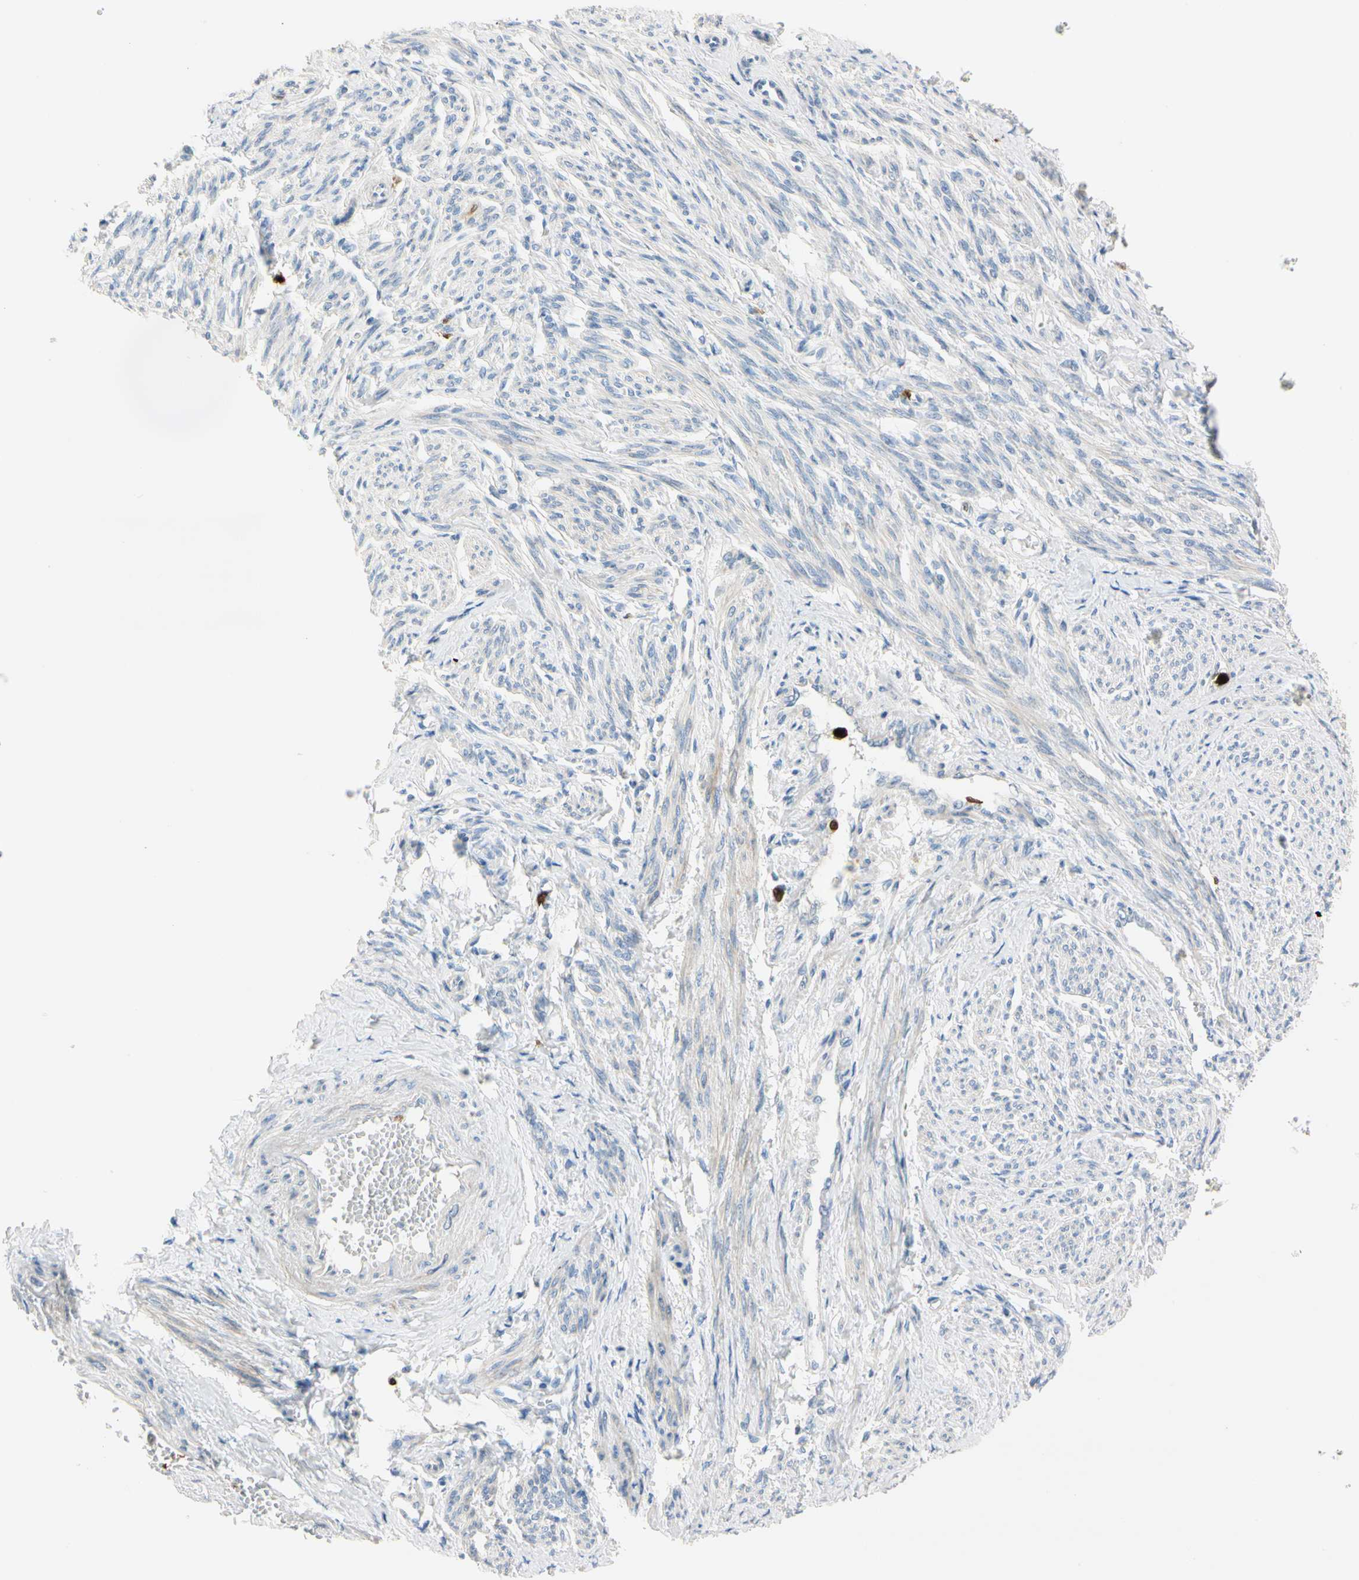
{"staining": {"intensity": "weak", "quantity": "25%-75%", "location": "cytoplasmic/membranous"}, "tissue": "smooth muscle", "cell_type": "Smooth muscle cells", "image_type": "normal", "snomed": [{"axis": "morphology", "description": "Normal tissue, NOS"}, {"axis": "topography", "description": "Smooth muscle"}], "caption": "Normal smooth muscle reveals weak cytoplasmic/membranous expression in approximately 25%-75% of smooth muscle cells, visualized by immunohistochemistry.", "gene": "TRAF5", "patient": {"sex": "female", "age": 65}}